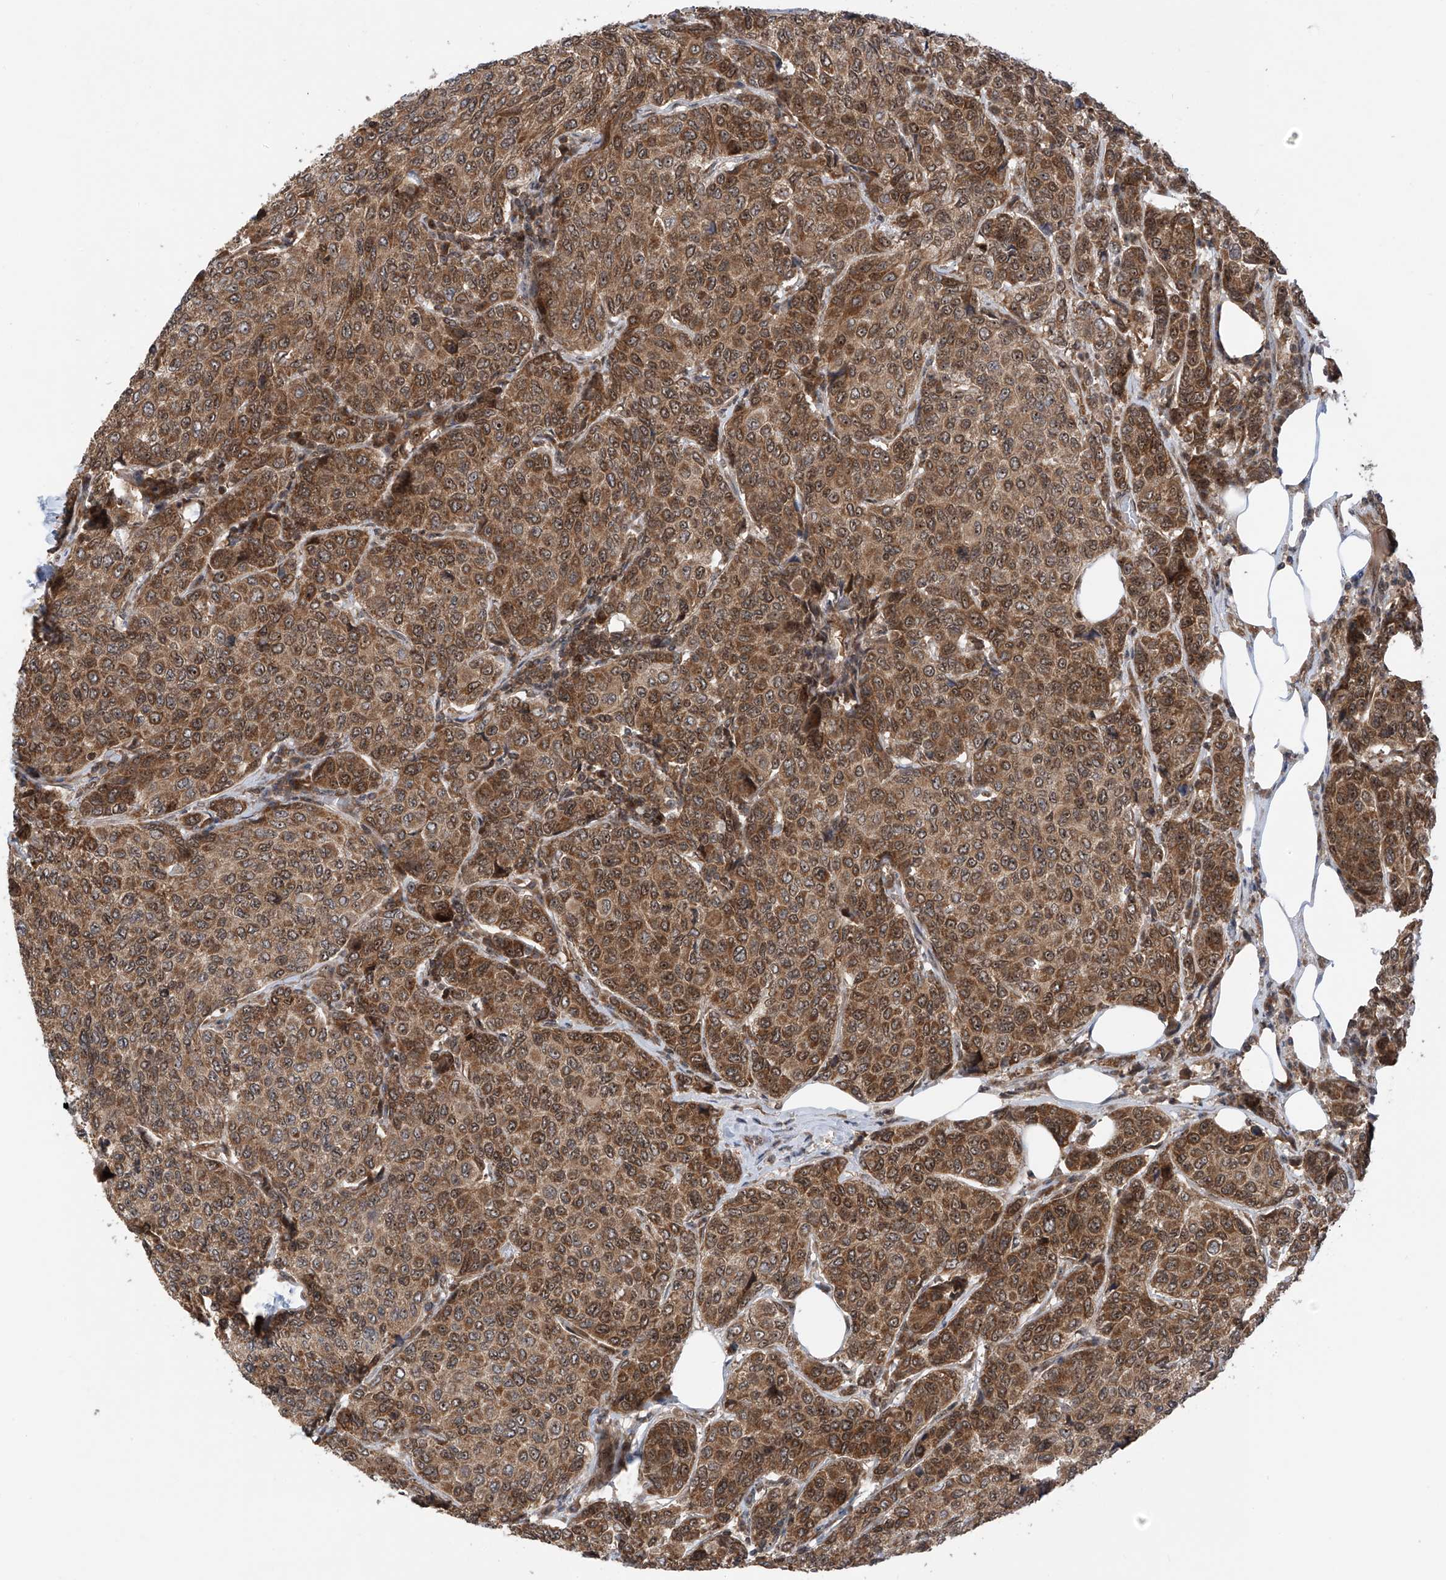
{"staining": {"intensity": "moderate", "quantity": ">75%", "location": "cytoplasmic/membranous,nuclear"}, "tissue": "breast cancer", "cell_type": "Tumor cells", "image_type": "cancer", "snomed": [{"axis": "morphology", "description": "Duct carcinoma"}, {"axis": "topography", "description": "Breast"}], "caption": "Protein staining of breast cancer (infiltrating ductal carcinoma) tissue displays moderate cytoplasmic/membranous and nuclear staining in about >75% of tumor cells.", "gene": "C1orf131", "patient": {"sex": "female", "age": 55}}